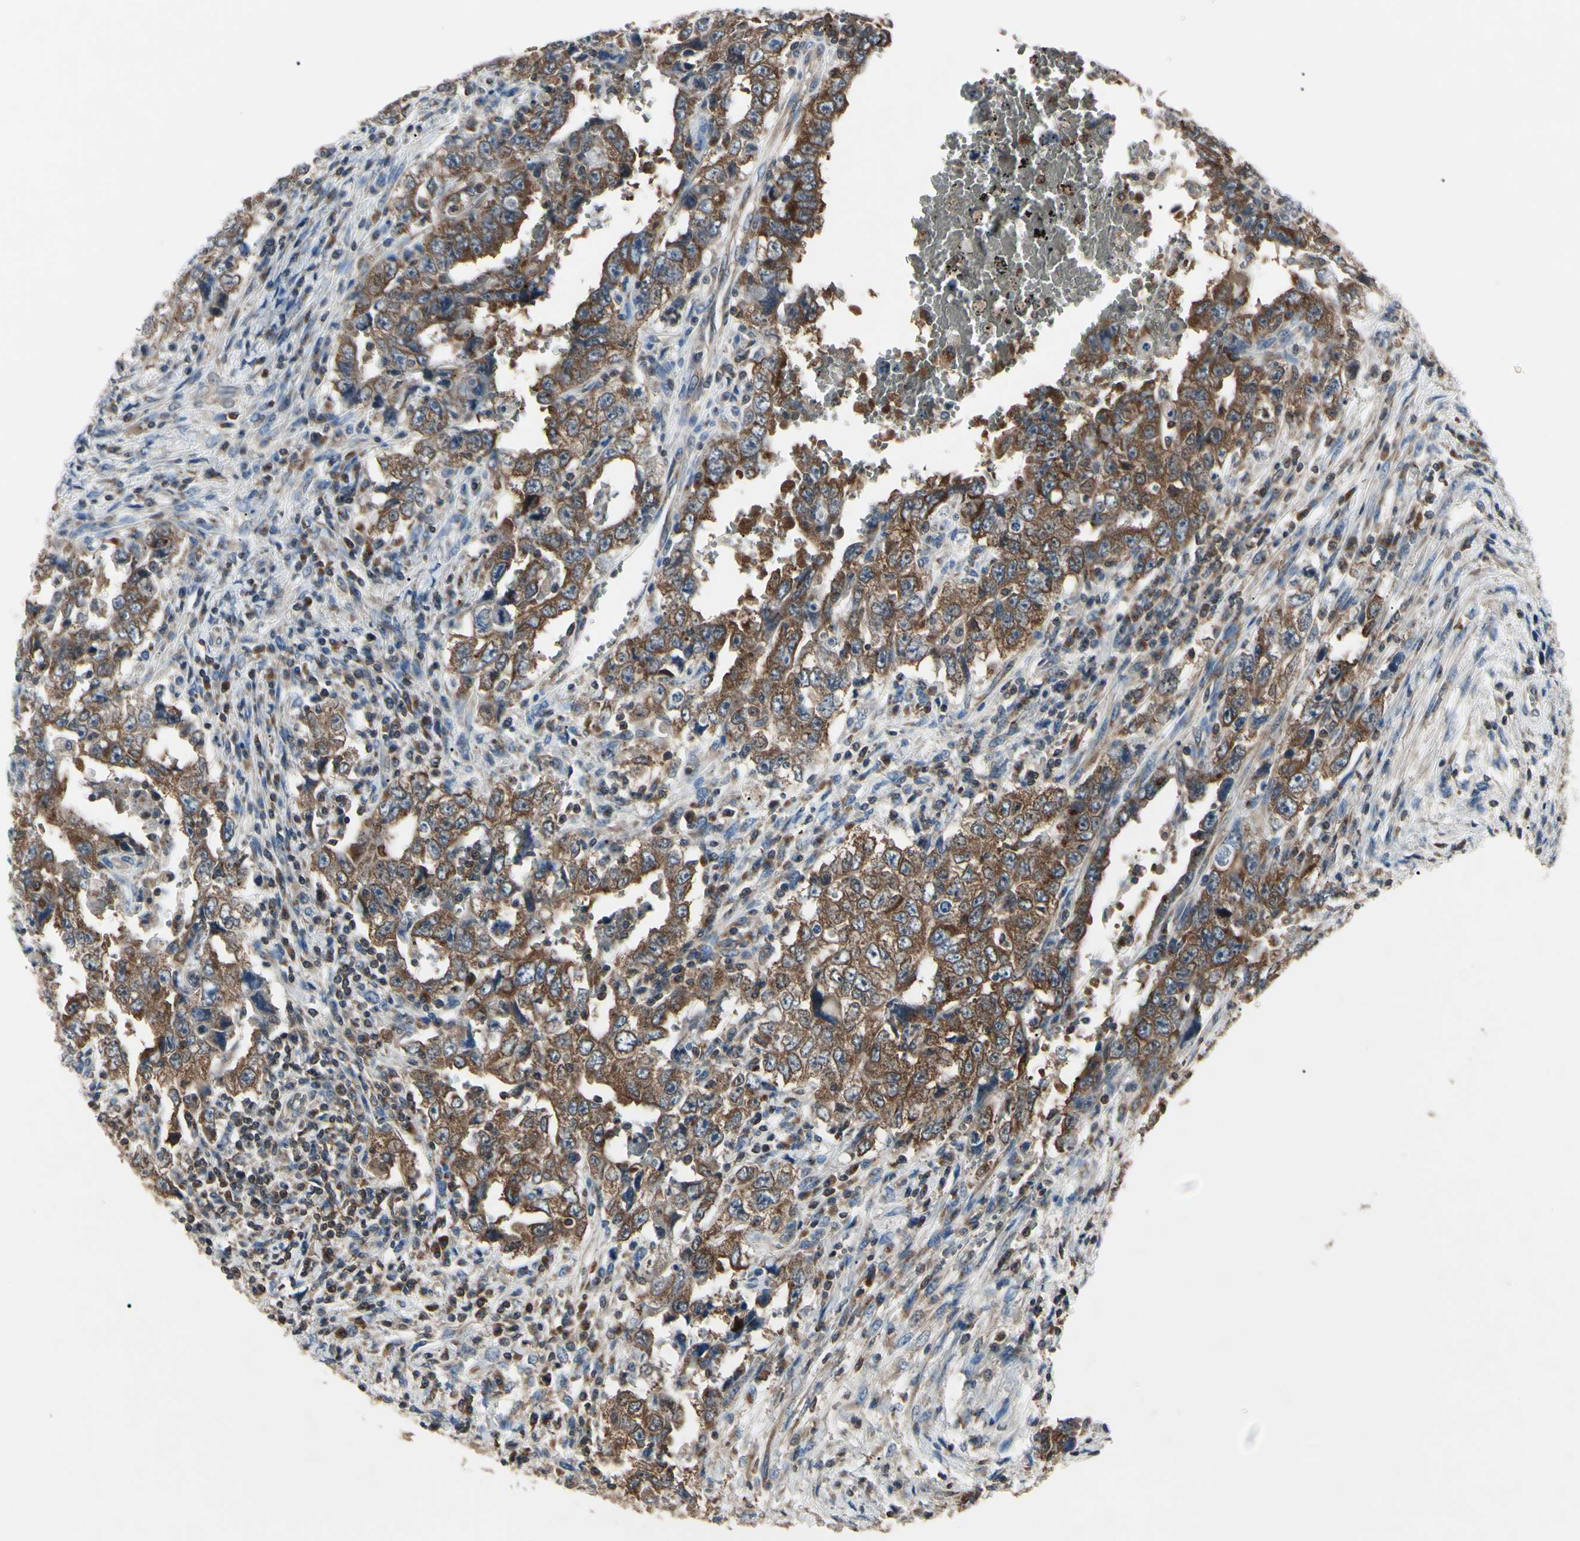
{"staining": {"intensity": "strong", "quantity": "25%-75%", "location": "cytoplasmic/membranous"}, "tissue": "testis cancer", "cell_type": "Tumor cells", "image_type": "cancer", "snomed": [{"axis": "morphology", "description": "Carcinoma, Embryonal, NOS"}, {"axis": "topography", "description": "Testis"}], "caption": "Tumor cells exhibit strong cytoplasmic/membranous expression in approximately 25%-75% of cells in embryonal carcinoma (testis). (Stains: DAB (3,3'-diaminobenzidine) in brown, nuclei in blue, Microscopy: brightfield microscopy at high magnification).", "gene": "MAPRE1", "patient": {"sex": "male", "age": 26}}